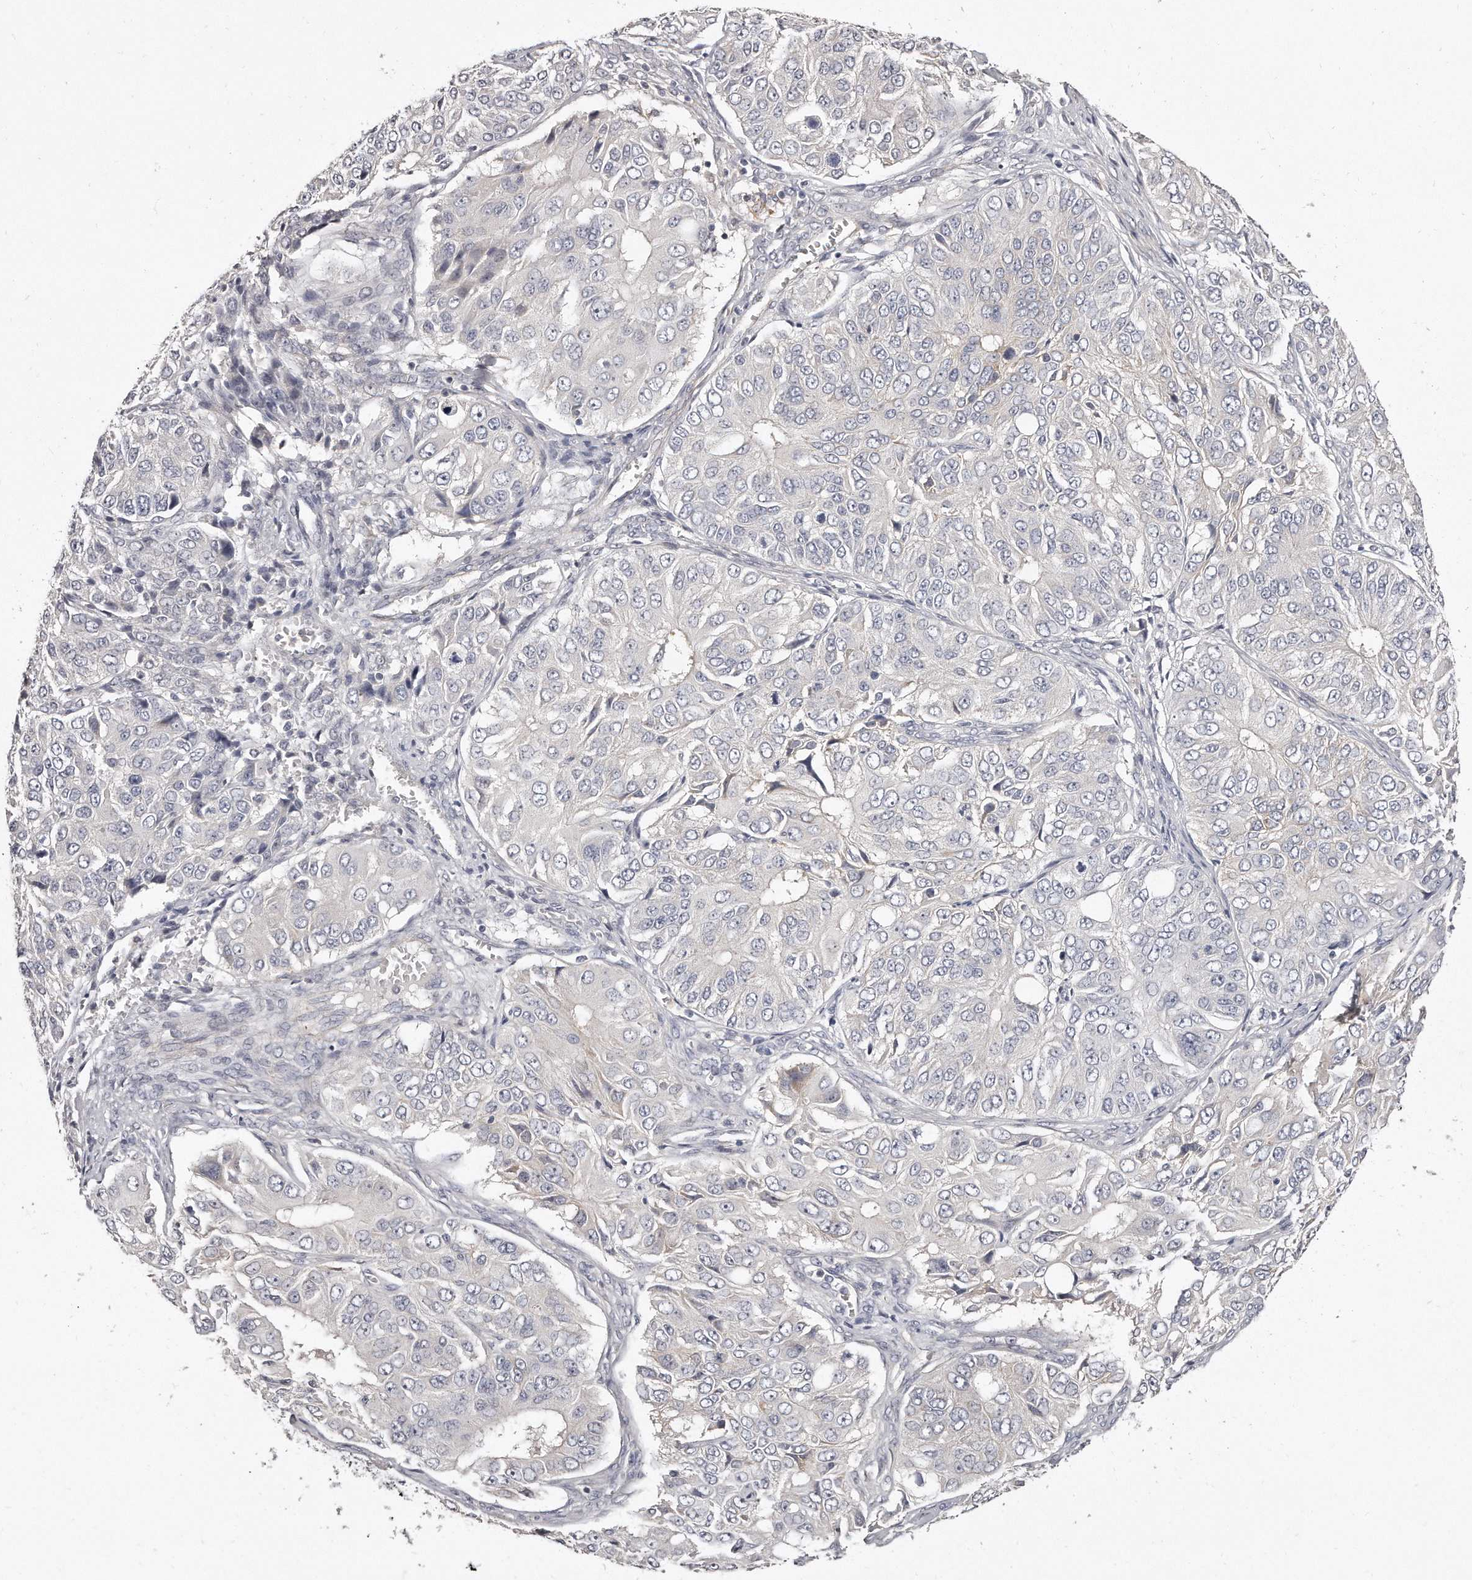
{"staining": {"intensity": "negative", "quantity": "none", "location": "none"}, "tissue": "ovarian cancer", "cell_type": "Tumor cells", "image_type": "cancer", "snomed": [{"axis": "morphology", "description": "Carcinoma, endometroid"}, {"axis": "topography", "description": "Ovary"}], "caption": "Immunohistochemistry (IHC) photomicrograph of human ovarian endometroid carcinoma stained for a protein (brown), which reveals no positivity in tumor cells.", "gene": "TTLL4", "patient": {"sex": "female", "age": 51}}